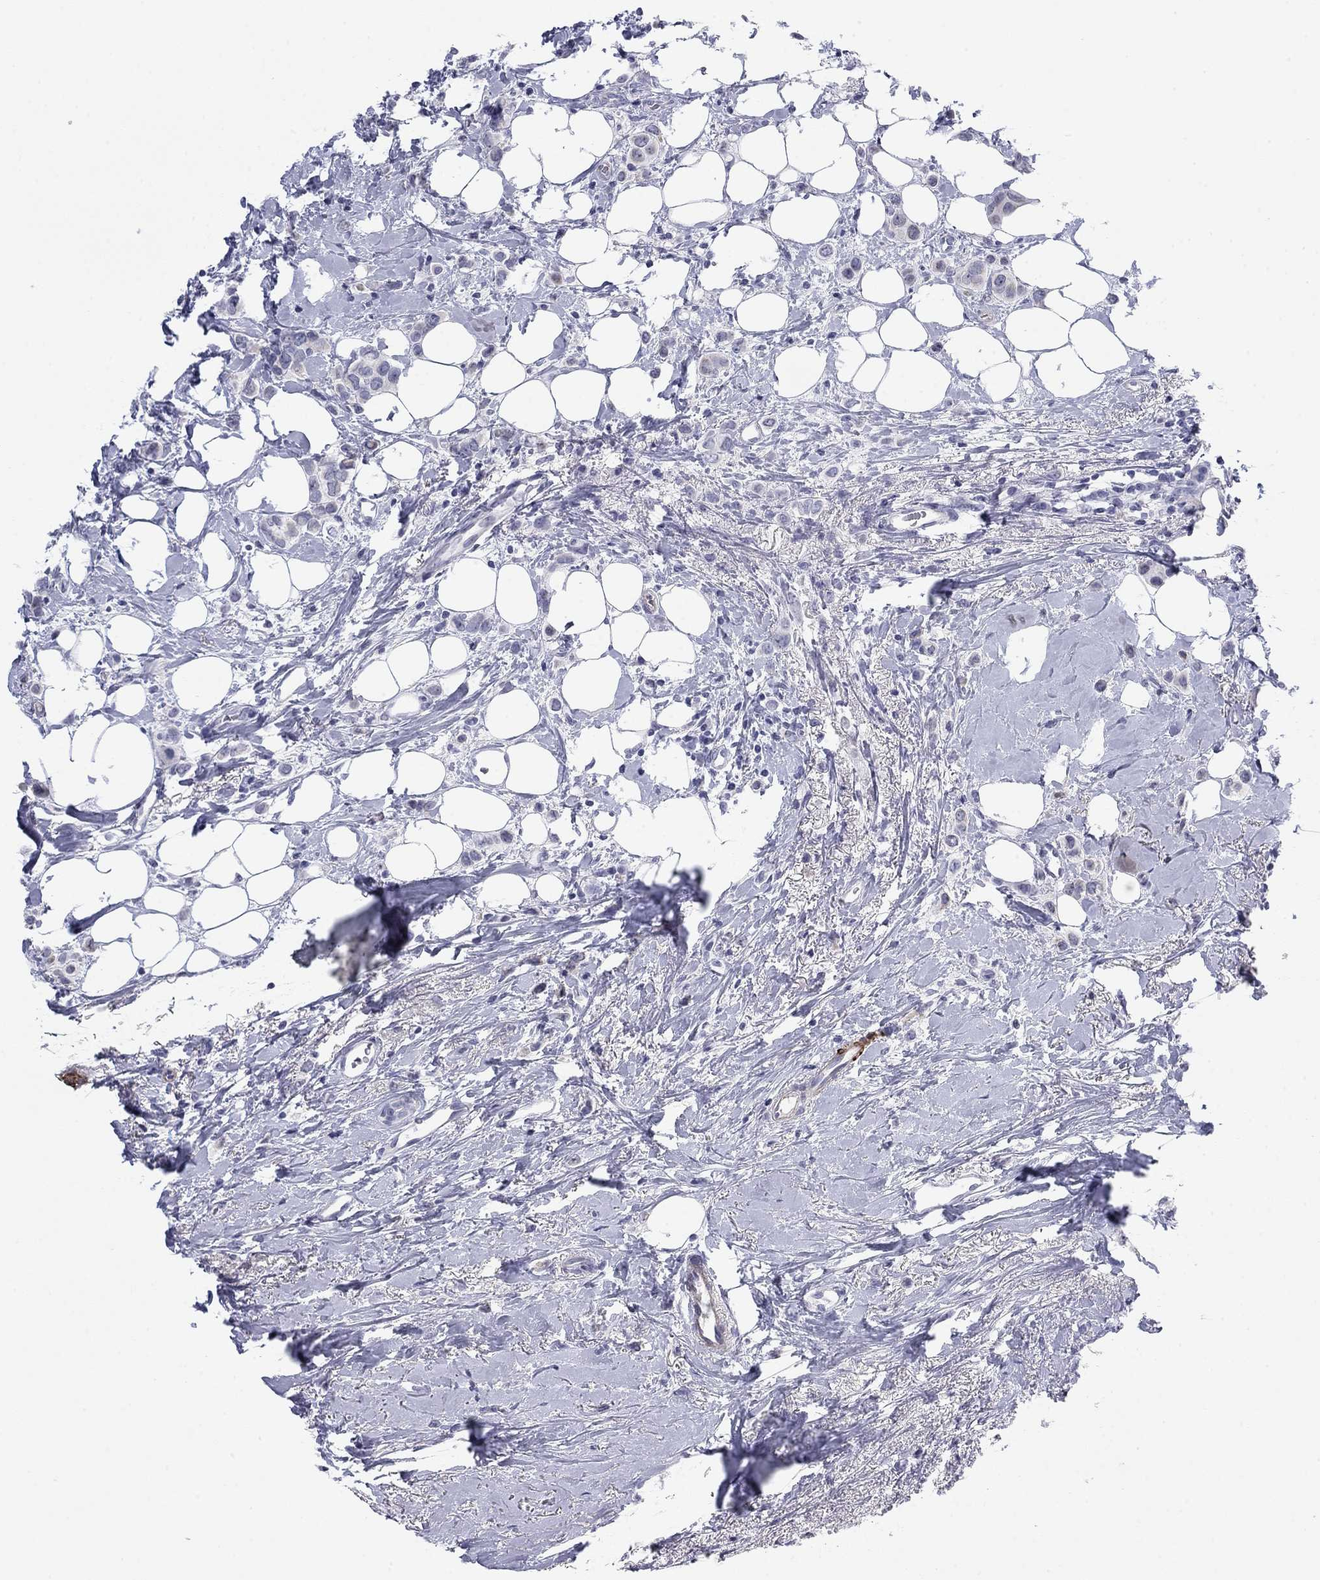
{"staining": {"intensity": "negative", "quantity": "none", "location": "none"}, "tissue": "breast cancer", "cell_type": "Tumor cells", "image_type": "cancer", "snomed": [{"axis": "morphology", "description": "Lobular carcinoma"}, {"axis": "topography", "description": "Breast"}], "caption": "Immunohistochemistry (IHC) photomicrograph of breast cancer (lobular carcinoma) stained for a protein (brown), which displays no positivity in tumor cells. (Stains: DAB immunohistochemistry (IHC) with hematoxylin counter stain, Microscopy: brightfield microscopy at high magnification).", "gene": "PRPH", "patient": {"sex": "female", "age": 66}}